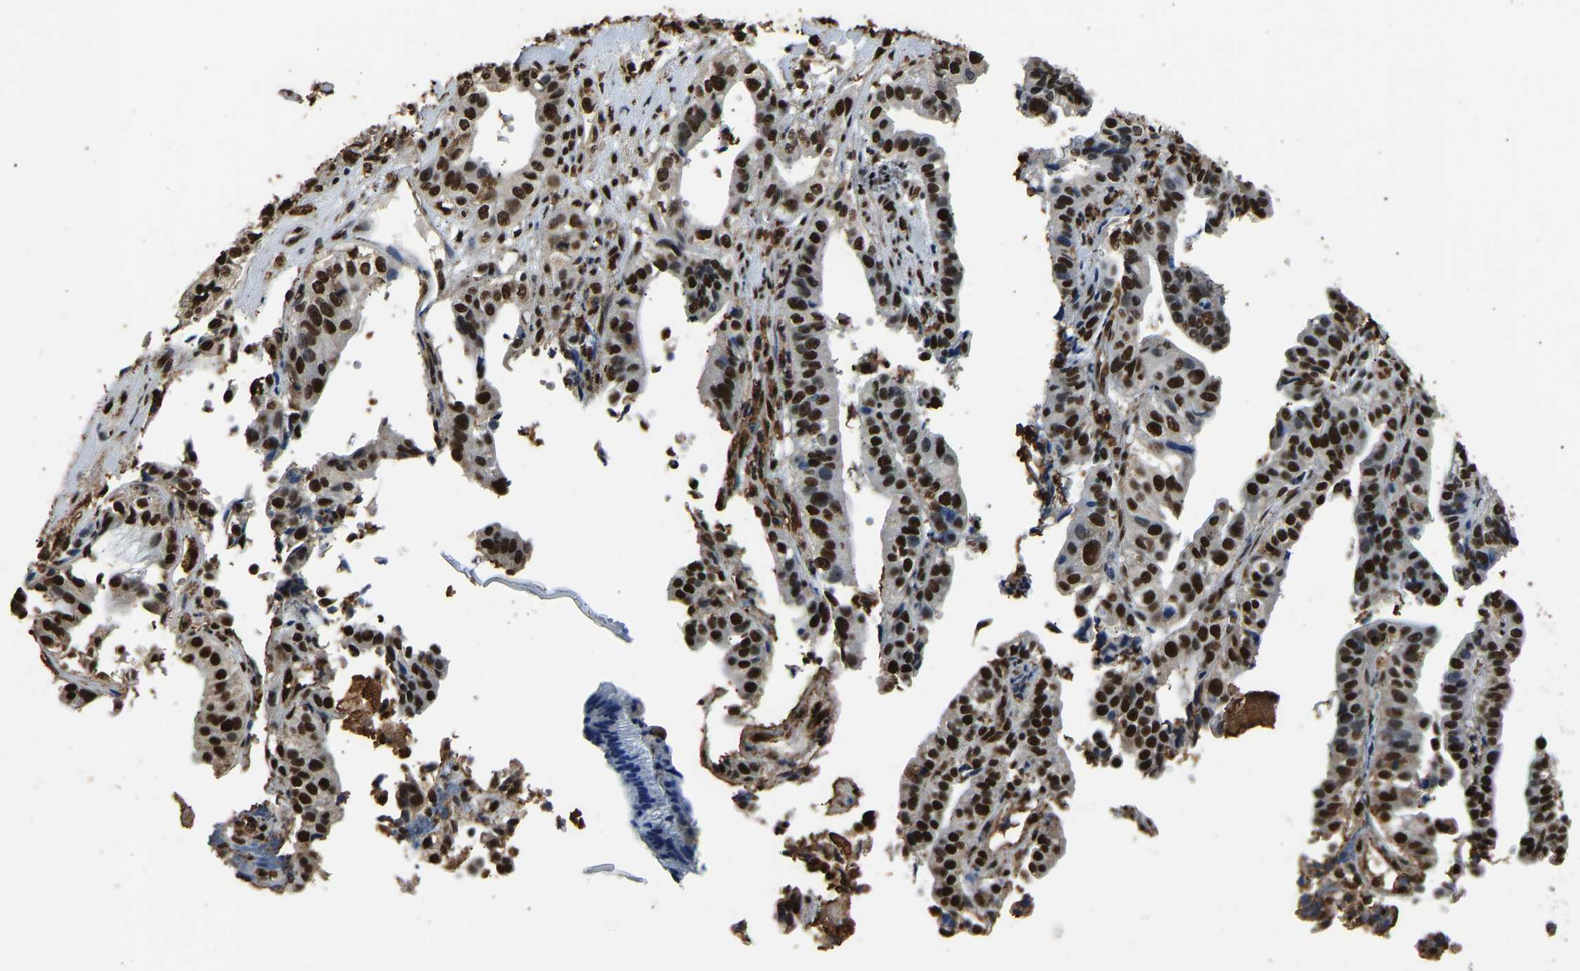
{"staining": {"intensity": "strong", "quantity": ">75%", "location": "nuclear"}, "tissue": "liver cancer", "cell_type": "Tumor cells", "image_type": "cancer", "snomed": [{"axis": "morphology", "description": "Cholangiocarcinoma"}, {"axis": "topography", "description": "Liver"}], "caption": "A high-resolution image shows immunohistochemistry (IHC) staining of liver cholangiocarcinoma, which exhibits strong nuclear expression in approximately >75% of tumor cells.", "gene": "SAFB", "patient": {"sex": "female", "age": 61}}